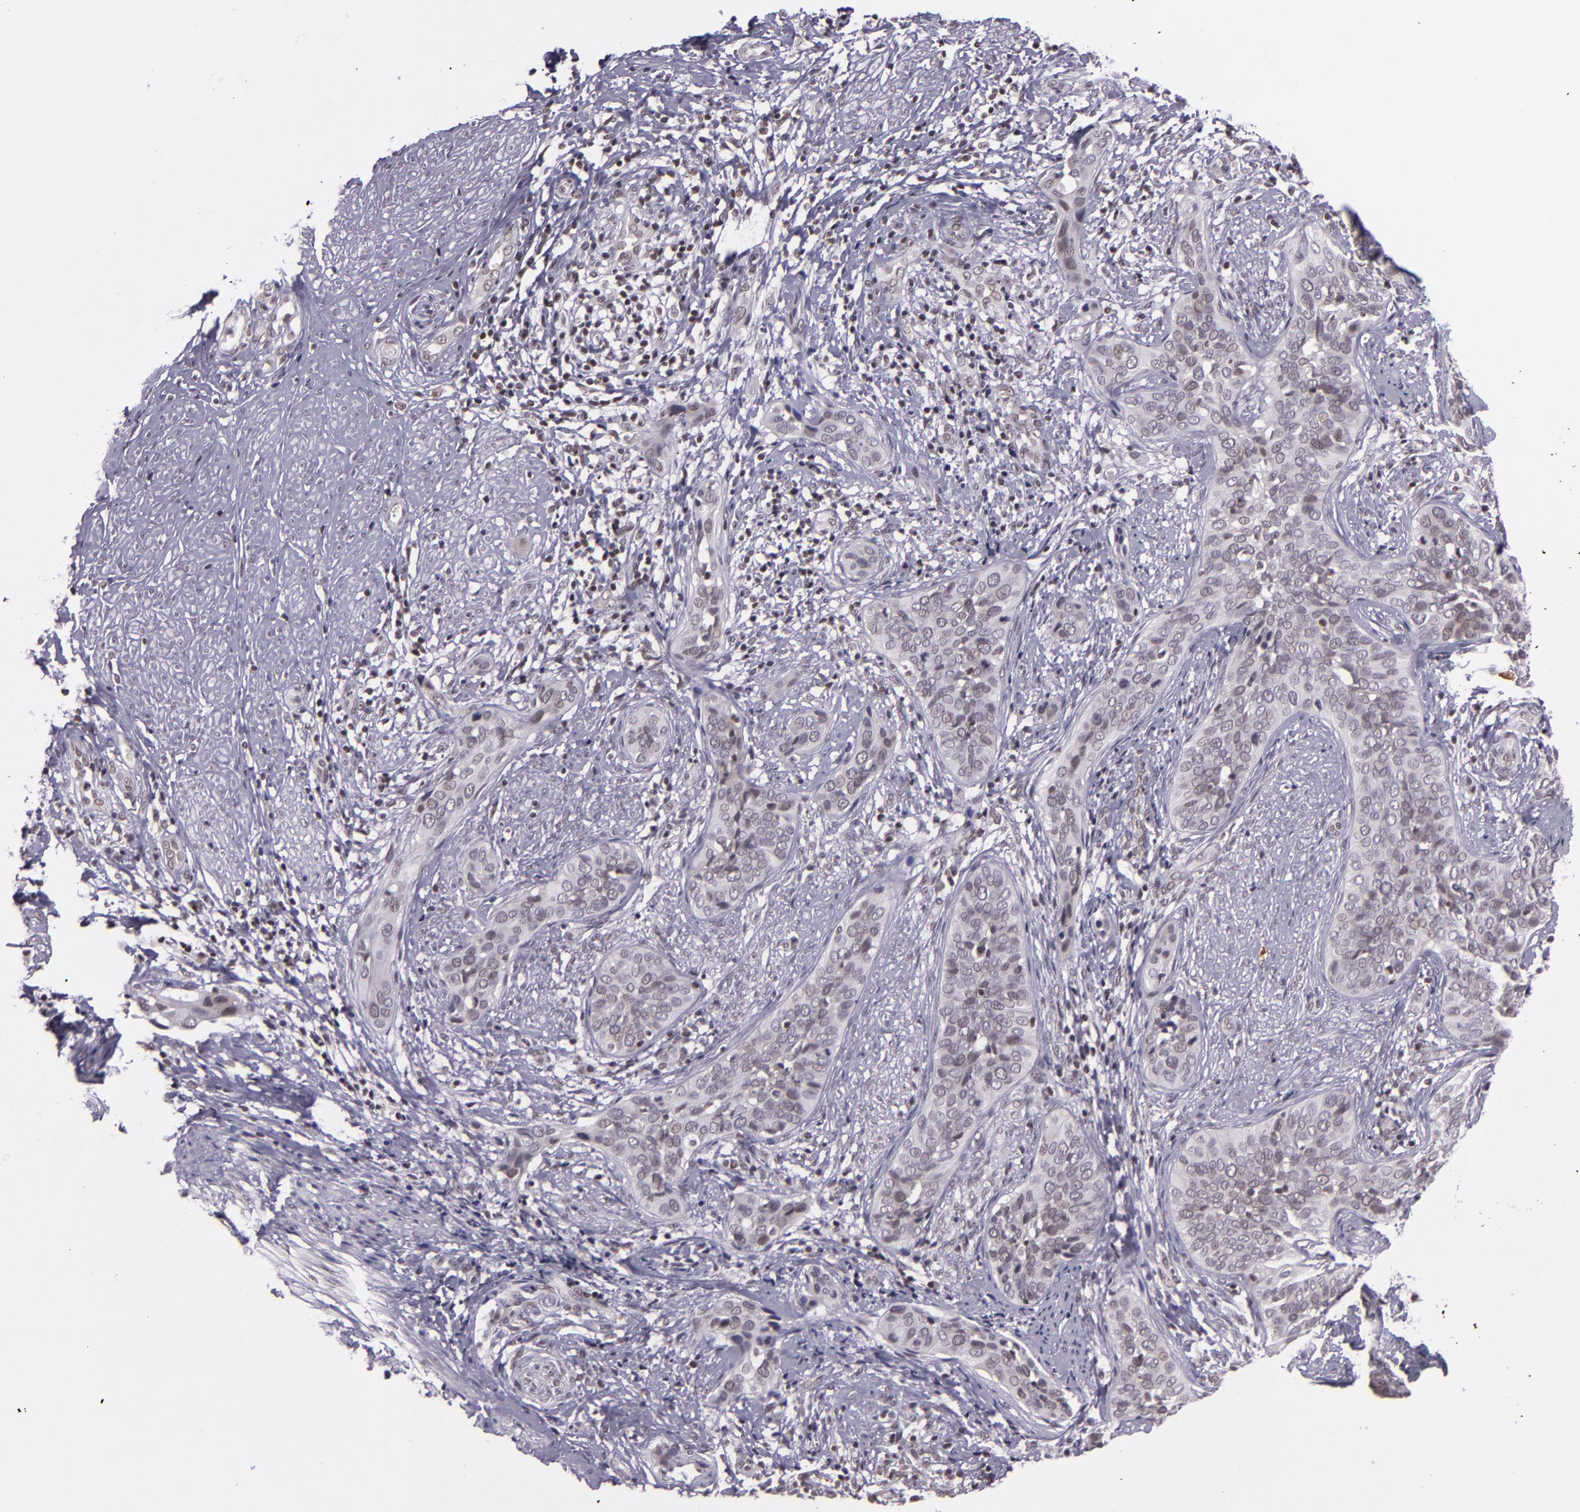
{"staining": {"intensity": "moderate", "quantity": "25%-75%", "location": "nuclear"}, "tissue": "cervical cancer", "cell_type": "Tumor cells", "image_type": "cancer", "snomed": [{"axis": "morphology", "description": "Squamous cell carcinoma, NOS"}, {"axis": "topography", "description": "Cervix"}], "caption": "Human cervical cancer (squamous cell carcinoma) stained with a brown dye demonstrates moderate nuclear positive expression in about 25%-75% of tumor cells.", "gene": "ZFX", "patient": {"sex": "female", "age": 31}}